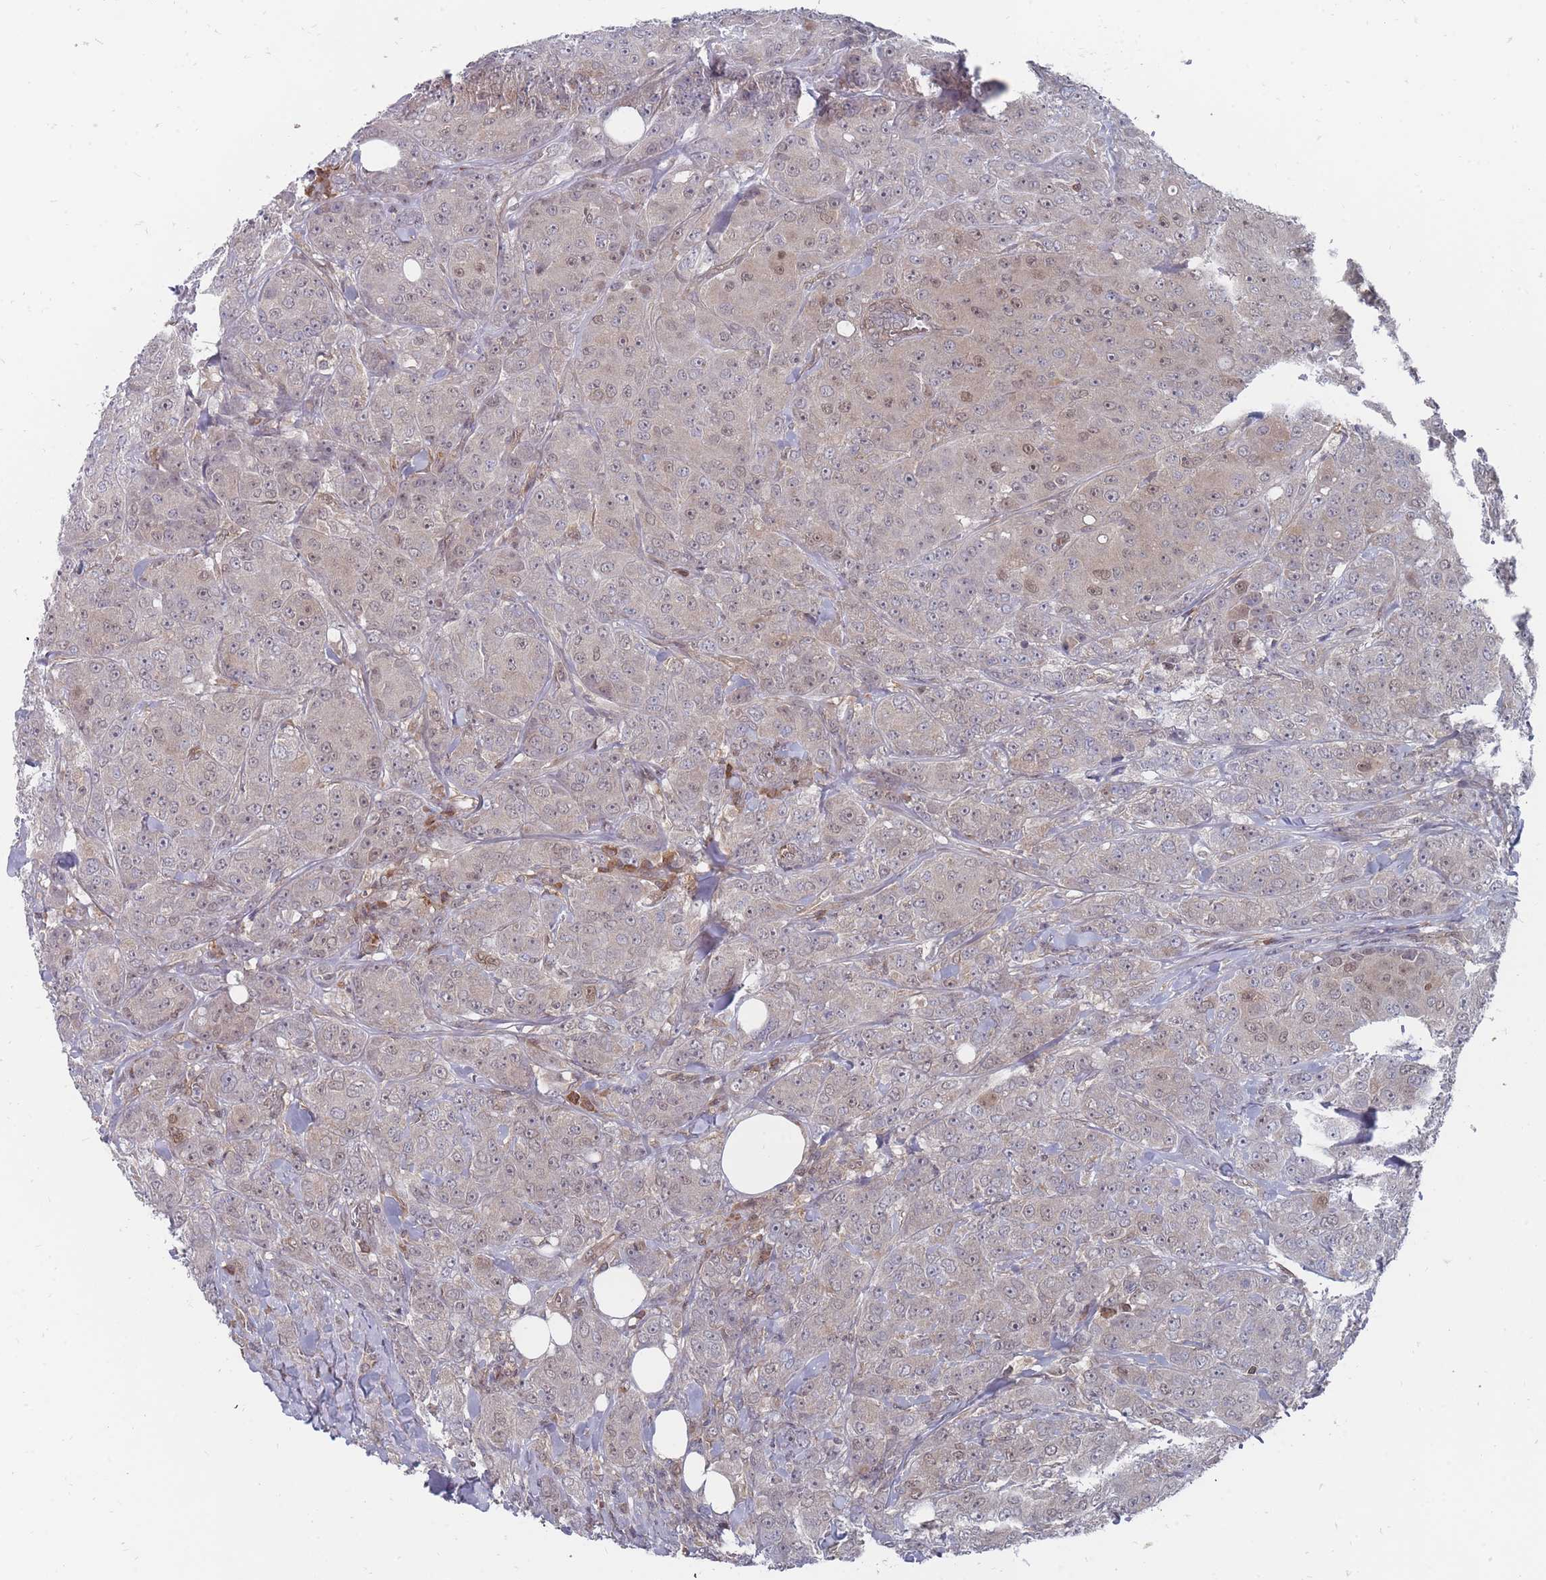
{"staining": {"intensity": "weak", "quantity": "25%-75%", "location": "nuclear"}, "tissue": "breast cancer", "cell_type": "Tumor cells", "image_type": "cancer", "snomed": [{"axis": "morphology", "description": "Duct carcinoma"}, {"axis": "topography", "description": "Breast"}], "caption": "A photomicrograph of human breast cancer stained for a protein reveals weak nuclear brown staining in tumor cells.", "gene": "NKD1", "patient": {"sex": "female", "age": 43}}